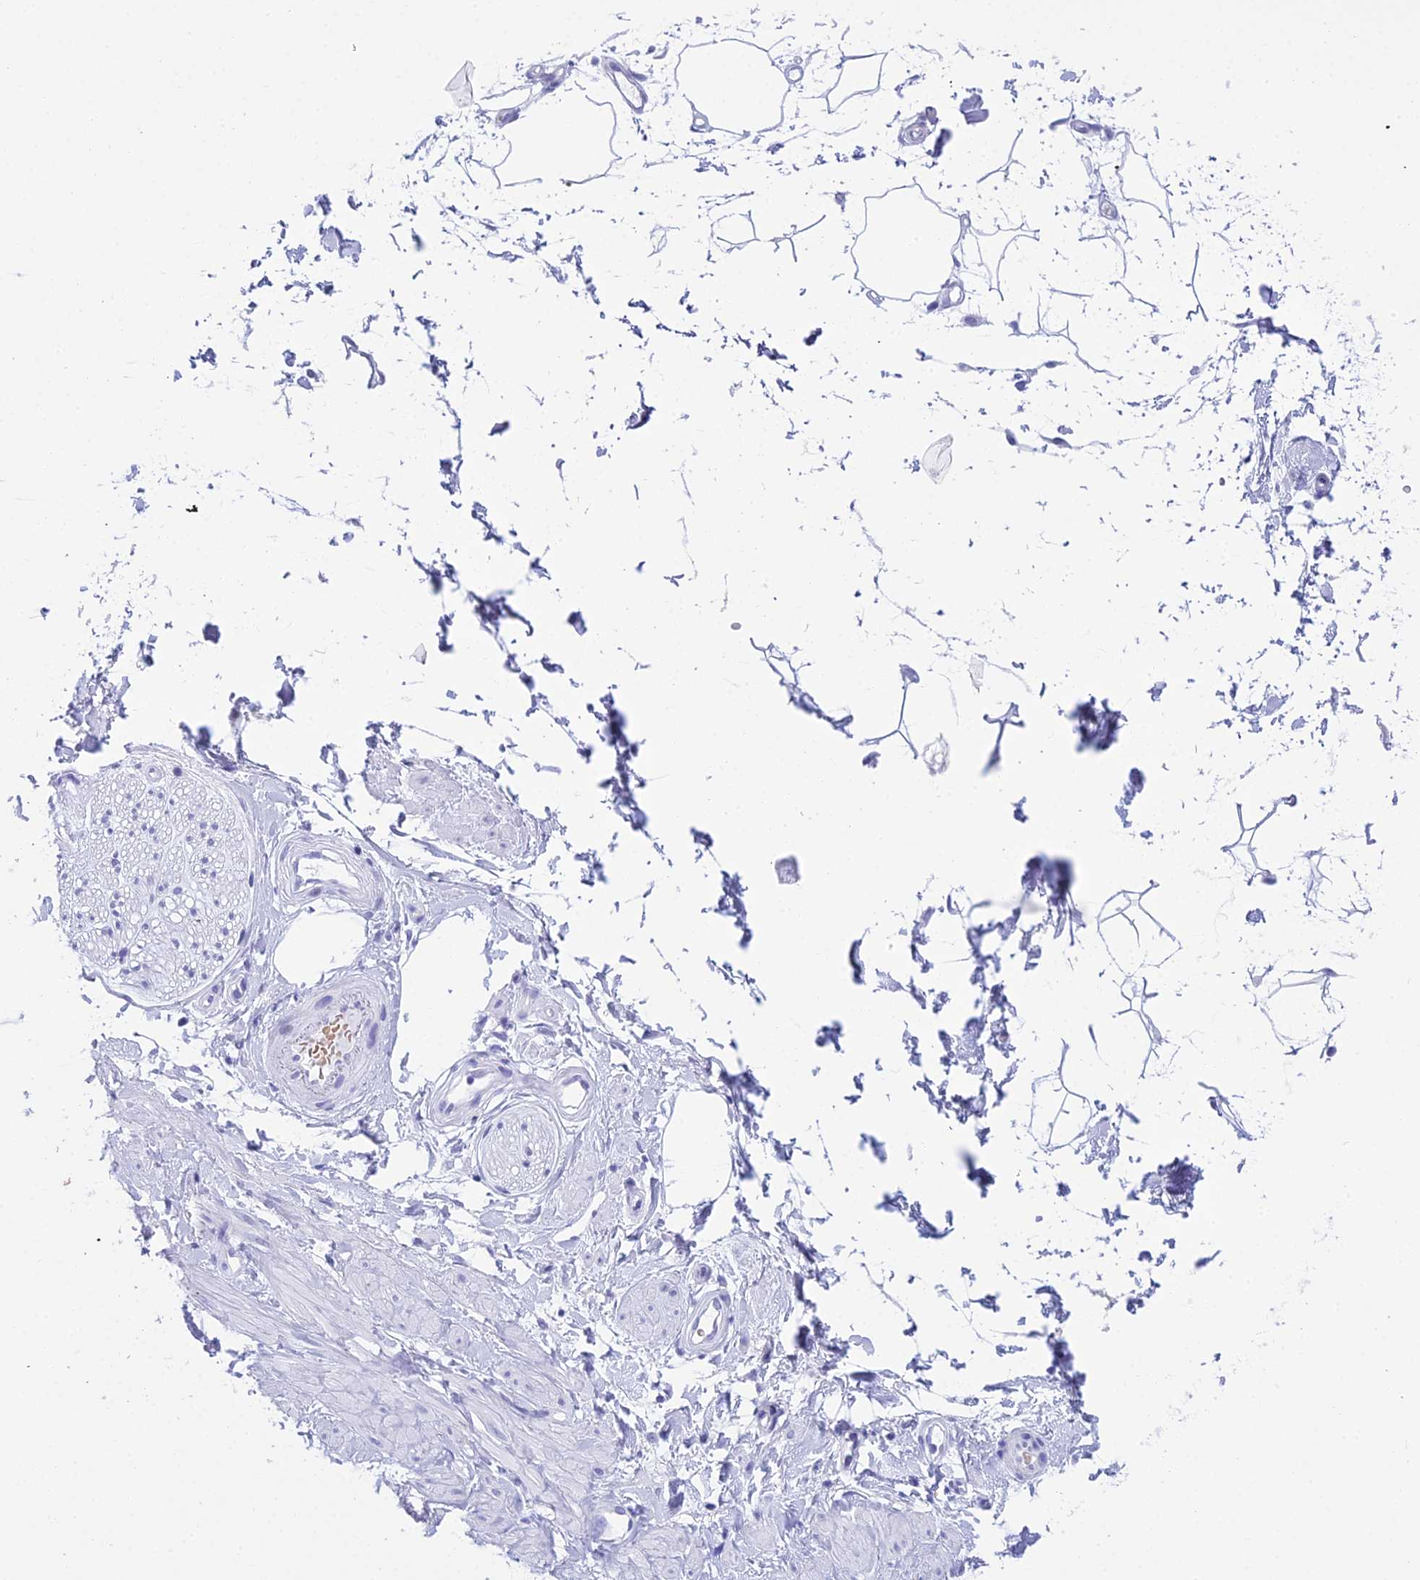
{"staining": {"intensity": "negative", "quantity": "none", "location": "none"}, "tissue": "adipose tissue", "cell_type": "Adipocytes", "image_type": "normal", "snomed": [{"axis": "morphology", "description": "Normal tissue, NOS"}, {"axis": "topography", "description": "Soft tissue"}, {"axis": "topography", "description": "Adipose tissue"}, {"axis": "topography", "description": "Vascular tissue"}, {"axis": "topography", "description": "Peripheral nerve tissue"}], "caption": "IHC image of unremarkable adipose tissue: human adipose tissue stained with DAB exhibits no significant protein expression in adipocytes.", "gene": "RNPS1", "patient": {"sex": "male", "age": 74}}